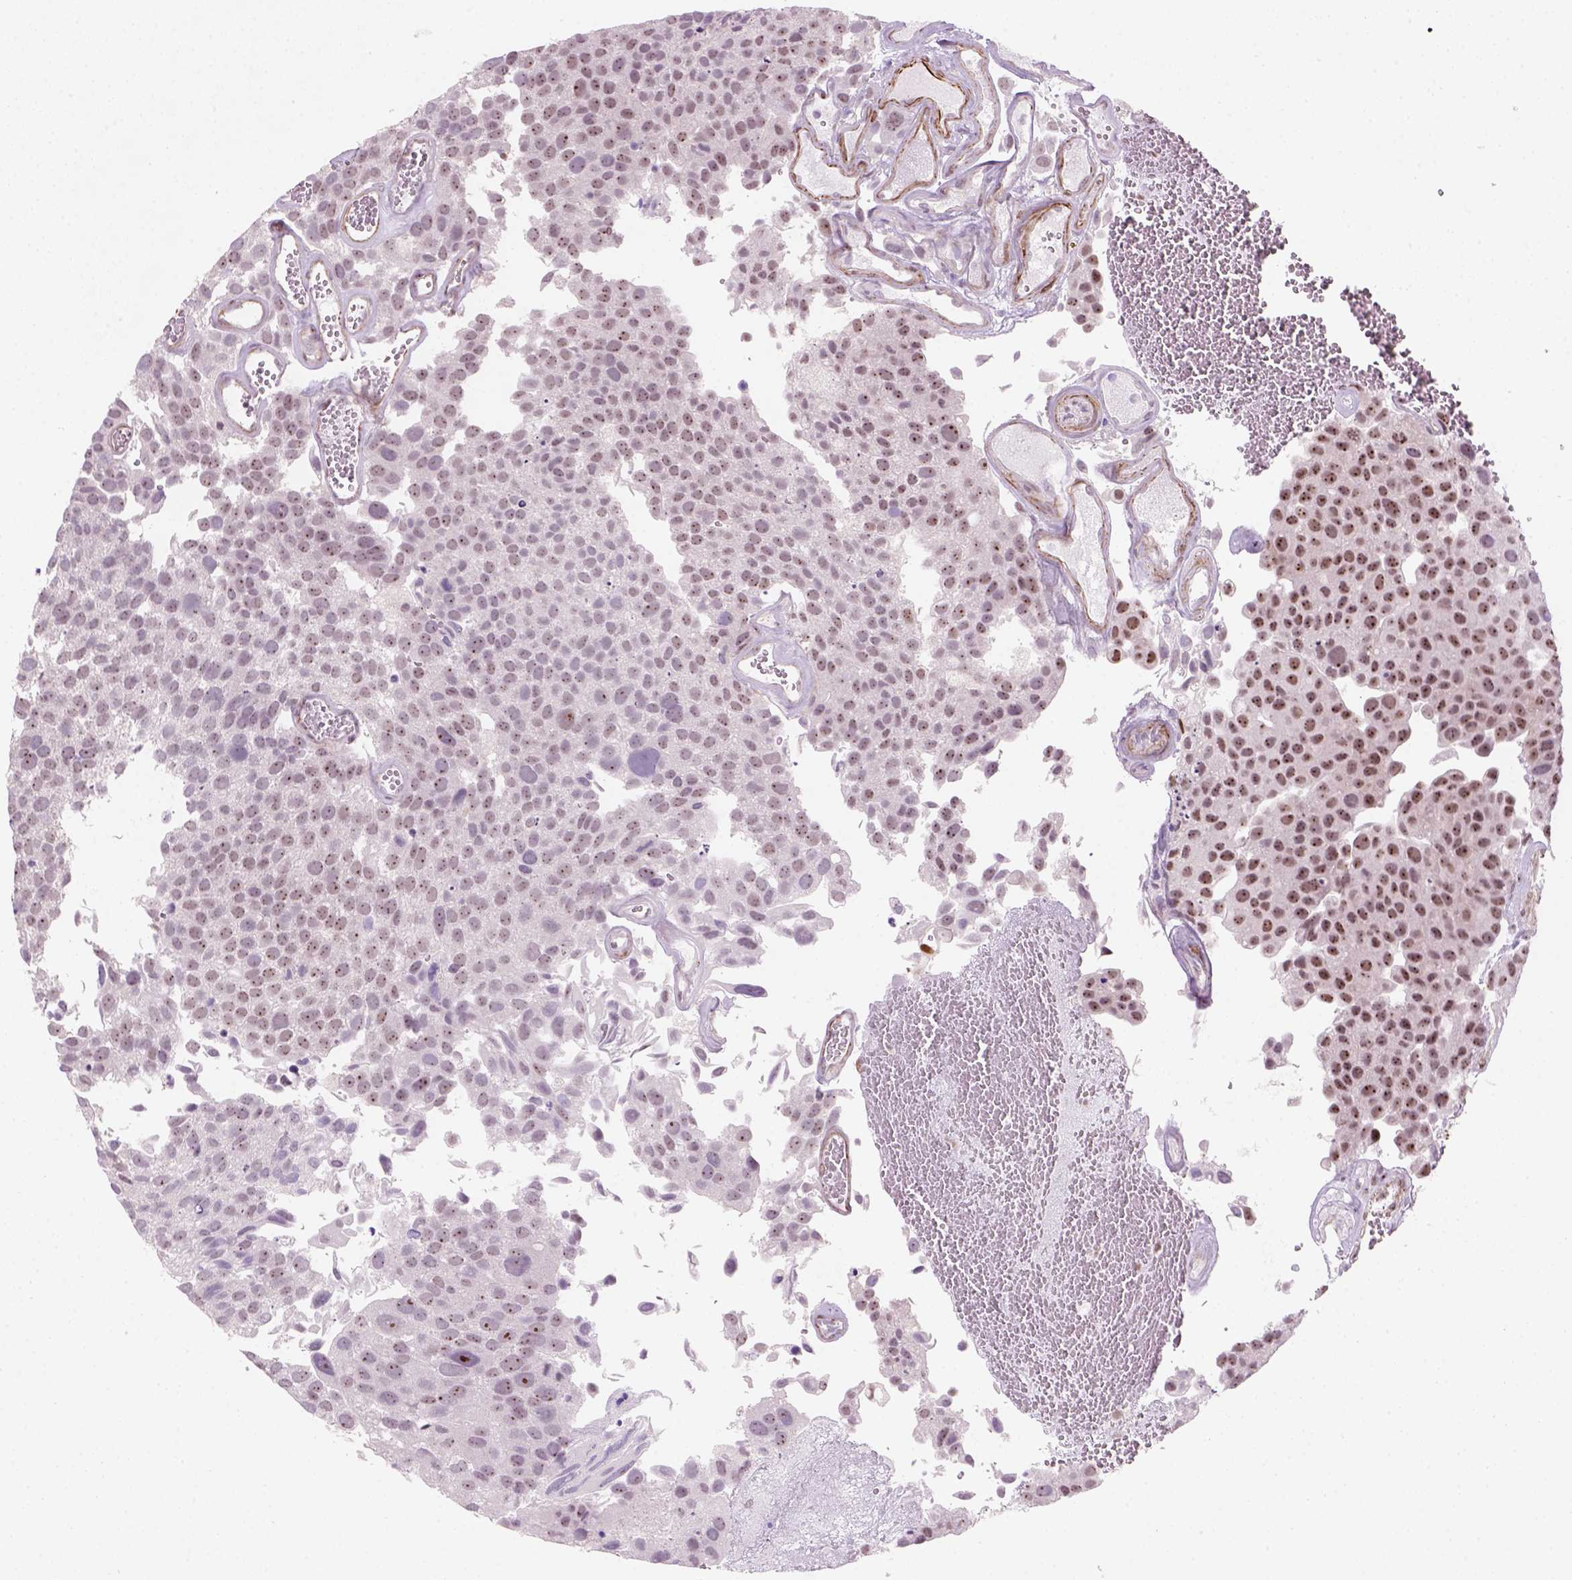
{"staining": {"intensity": "moderate", "quantity": "25%-75%", "location": "nuclear"}, "tissue": "urothelial cancer", "cell_type": "Tumor cells", "image_type": "cancer", "snomed": [{"axis": "morphology", "description": "Urothelial carcinoma, Low grade"}, {"axis": "topography", "description": "Urinary bladder"}], "caption": "This is an image of immunohistochemistry (IHC) staining of urothelial cancer, which shows moderate staining in the nuclear of tumor cells.", "gene": "RRS1", "patient": {"sex": "female", "age": 69}}